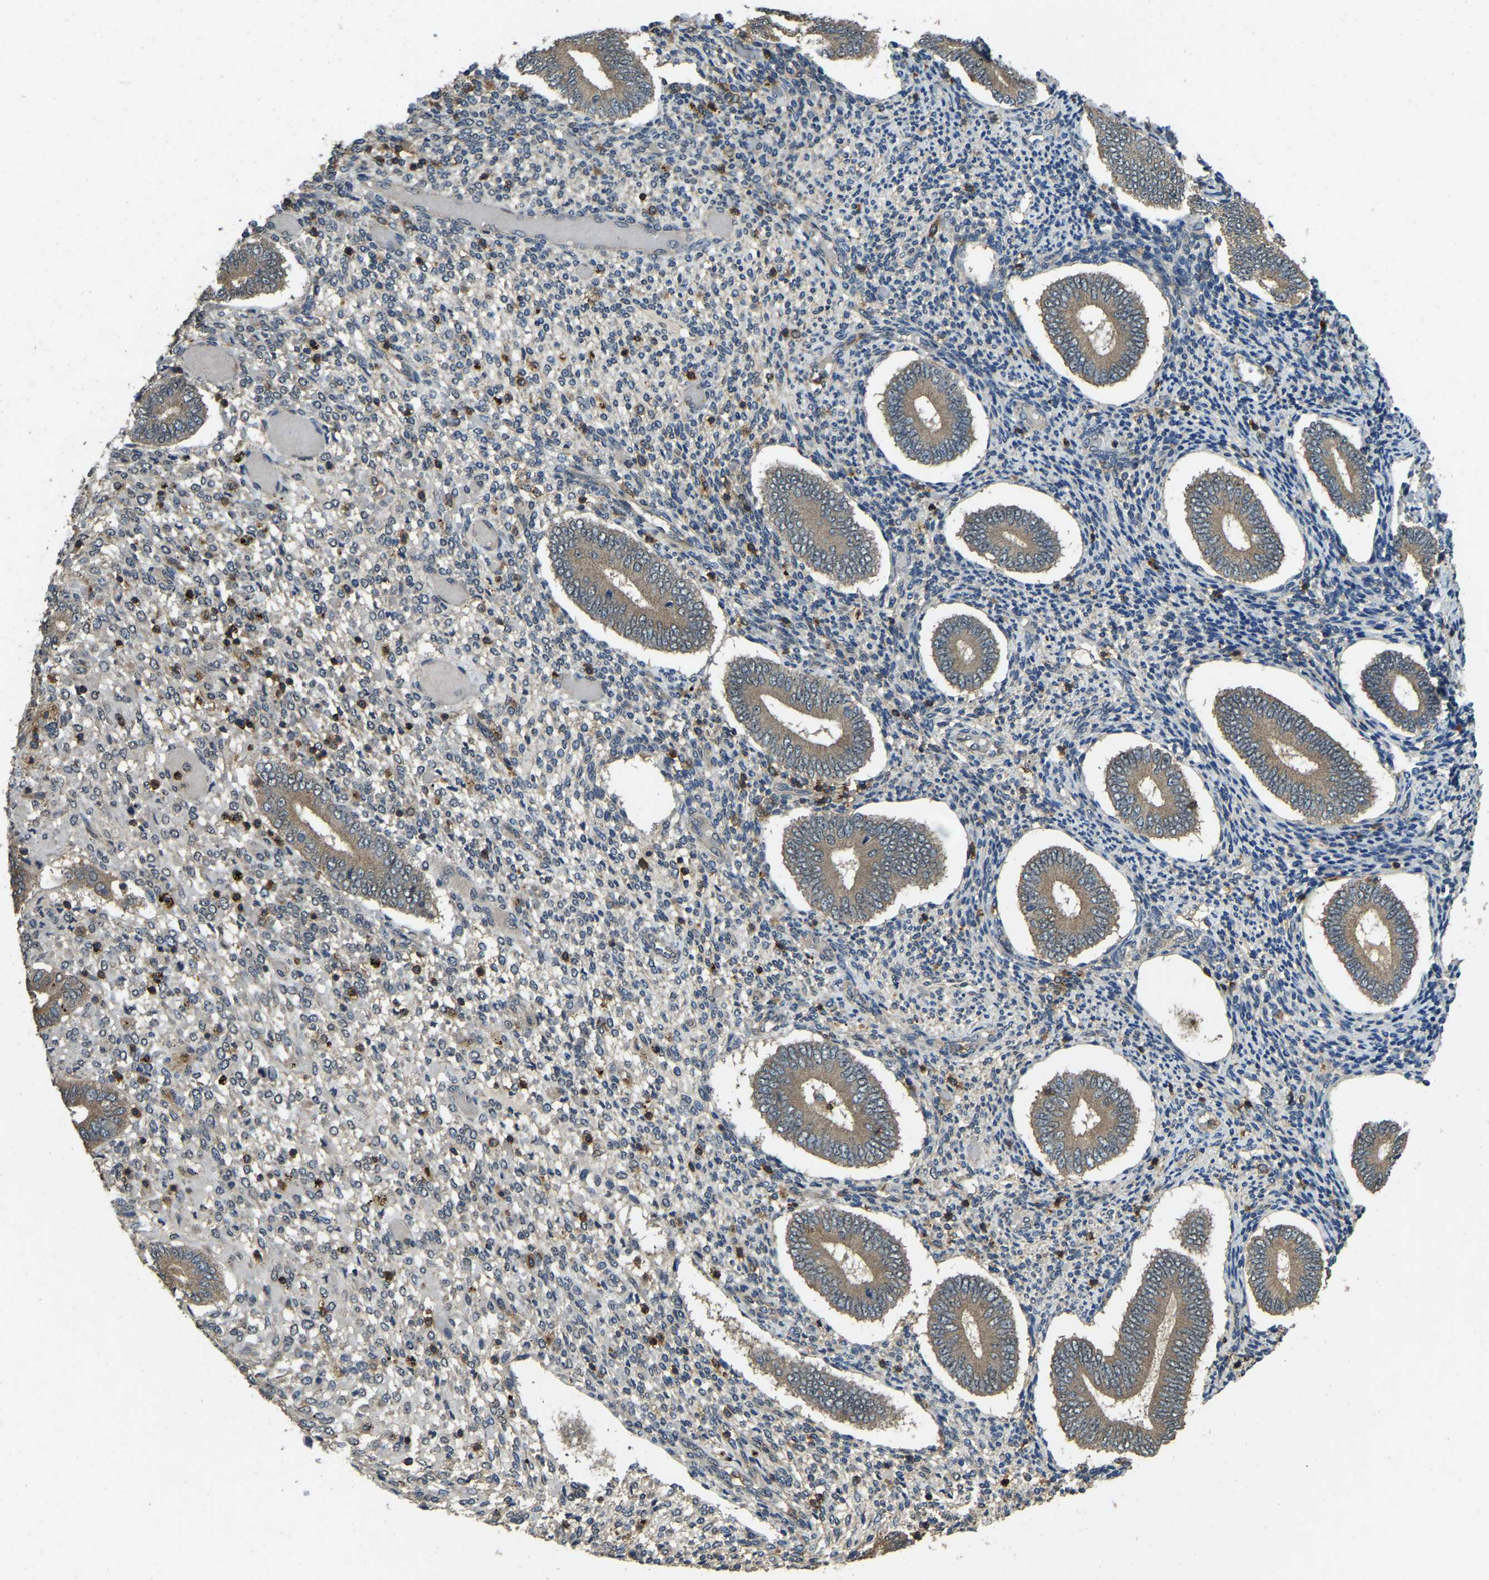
{"staining": {"intensity": "weak", "quantity": "<25%", "location": "cytoplasmic/membranous"}, "tissue": "endometrium", "cell_type": "Cells in endometrial stroma", "image_type": "normal", "snomed": [{"axis": "morphology", "description": "Normal tissue, NOS"}, {"axis": "topography", "description": "Endometrium"}], "caption": "This is an IHC photomicrograph of unremarkable endometrium. There is no expression in cells in endometrial stroma.", "gene": "ATP8B1", "patient": {"sex": "female", "age": 42}}